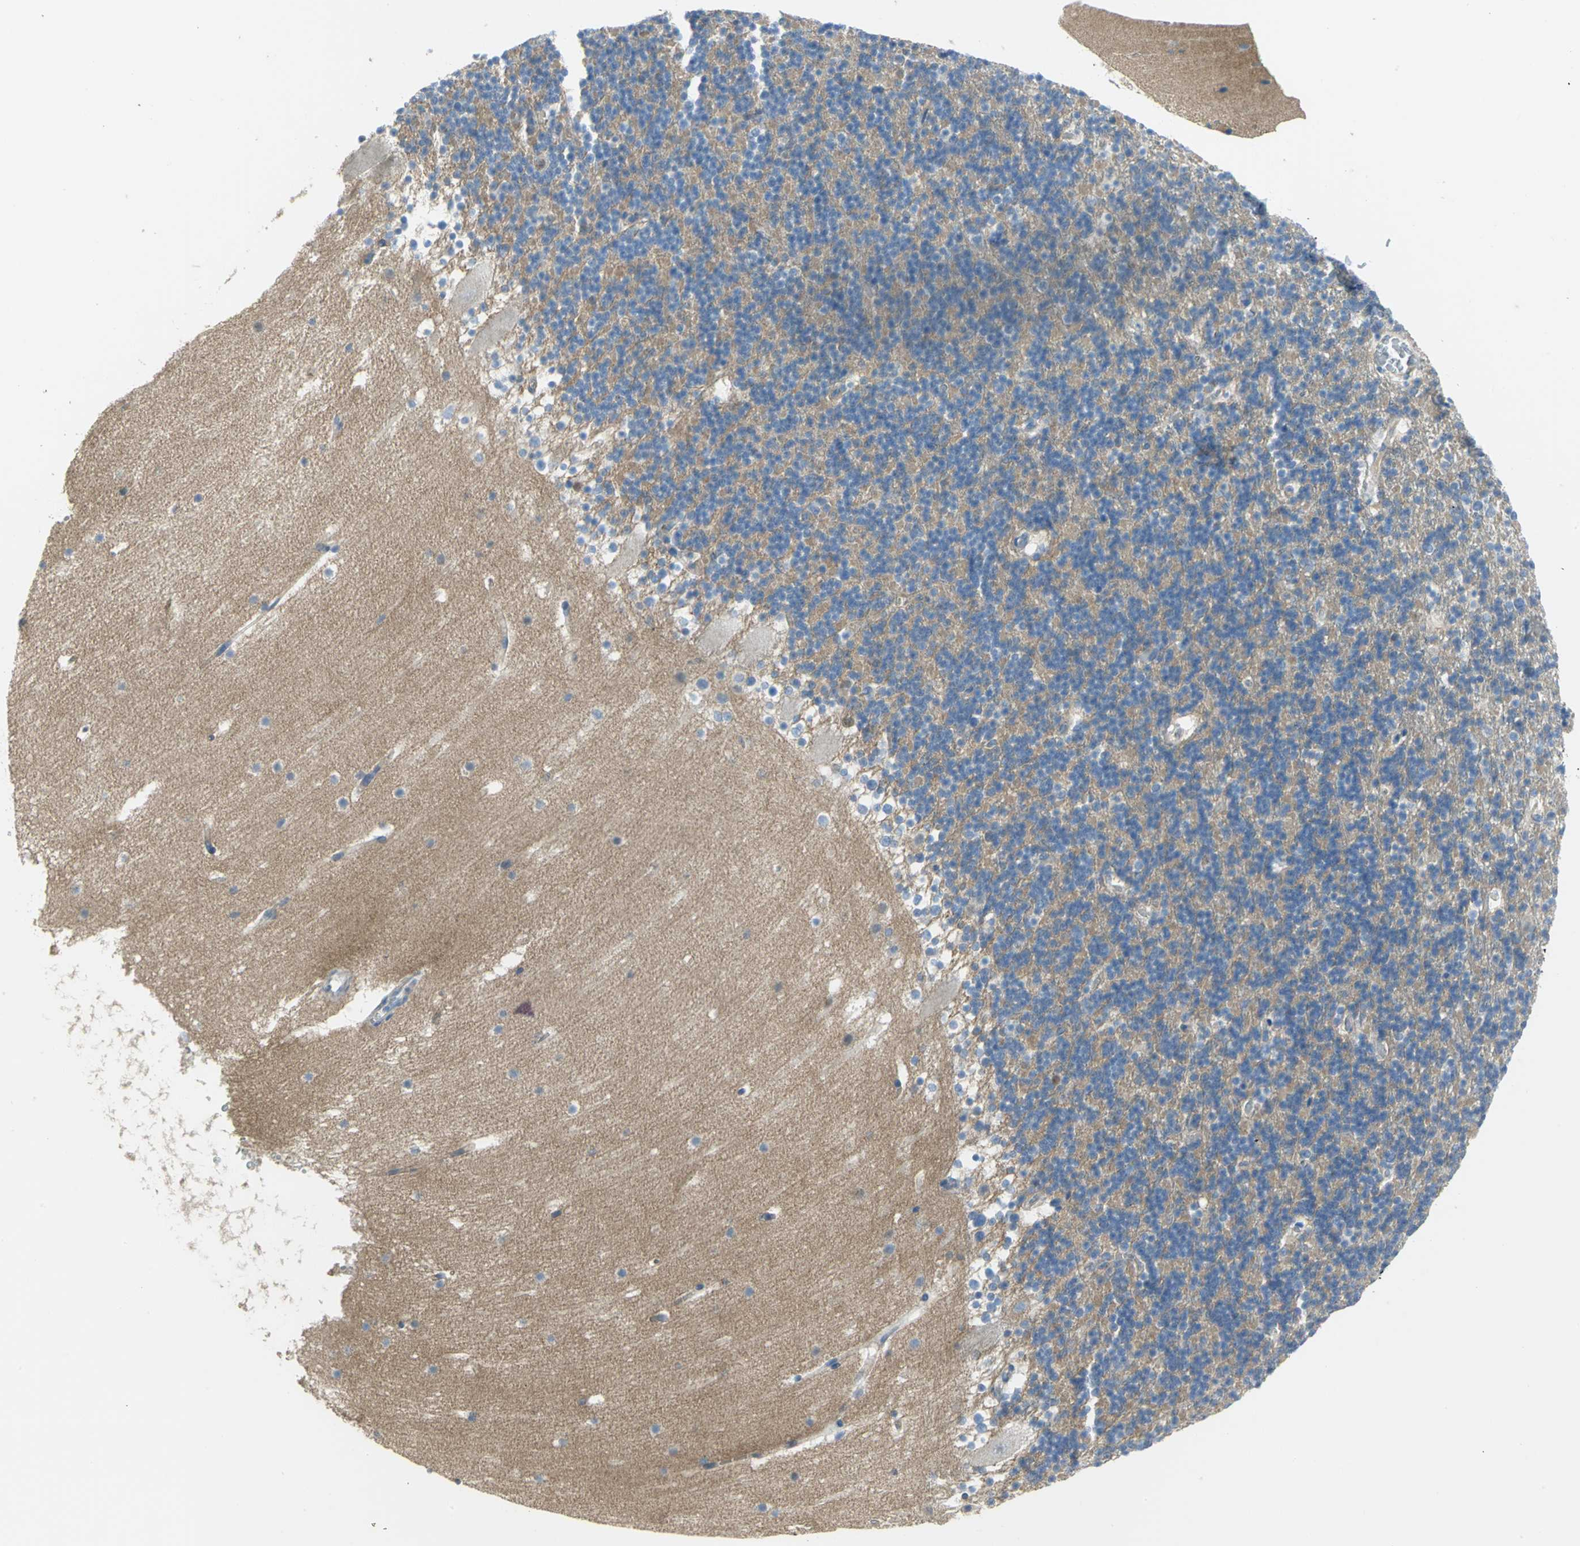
{"staining": {"intensity": "negative", "quantity": "none", "location": "none"}, "tissue": "cerebellum", "cell_type": "Cells in granular layer", "image_type": "normal", "snomed": [{"axis": "morphology", "description": "Normal tissue, NOS"}, {"axis": "topography", "description": "Cerebellum"}], "caption": "Immunohistochemical staining of normal cerebellum demonstrates no significant positivity in cells in granular layer.", "gene": "HTR1F", "patient": {"sex": "male", "age": 45}}